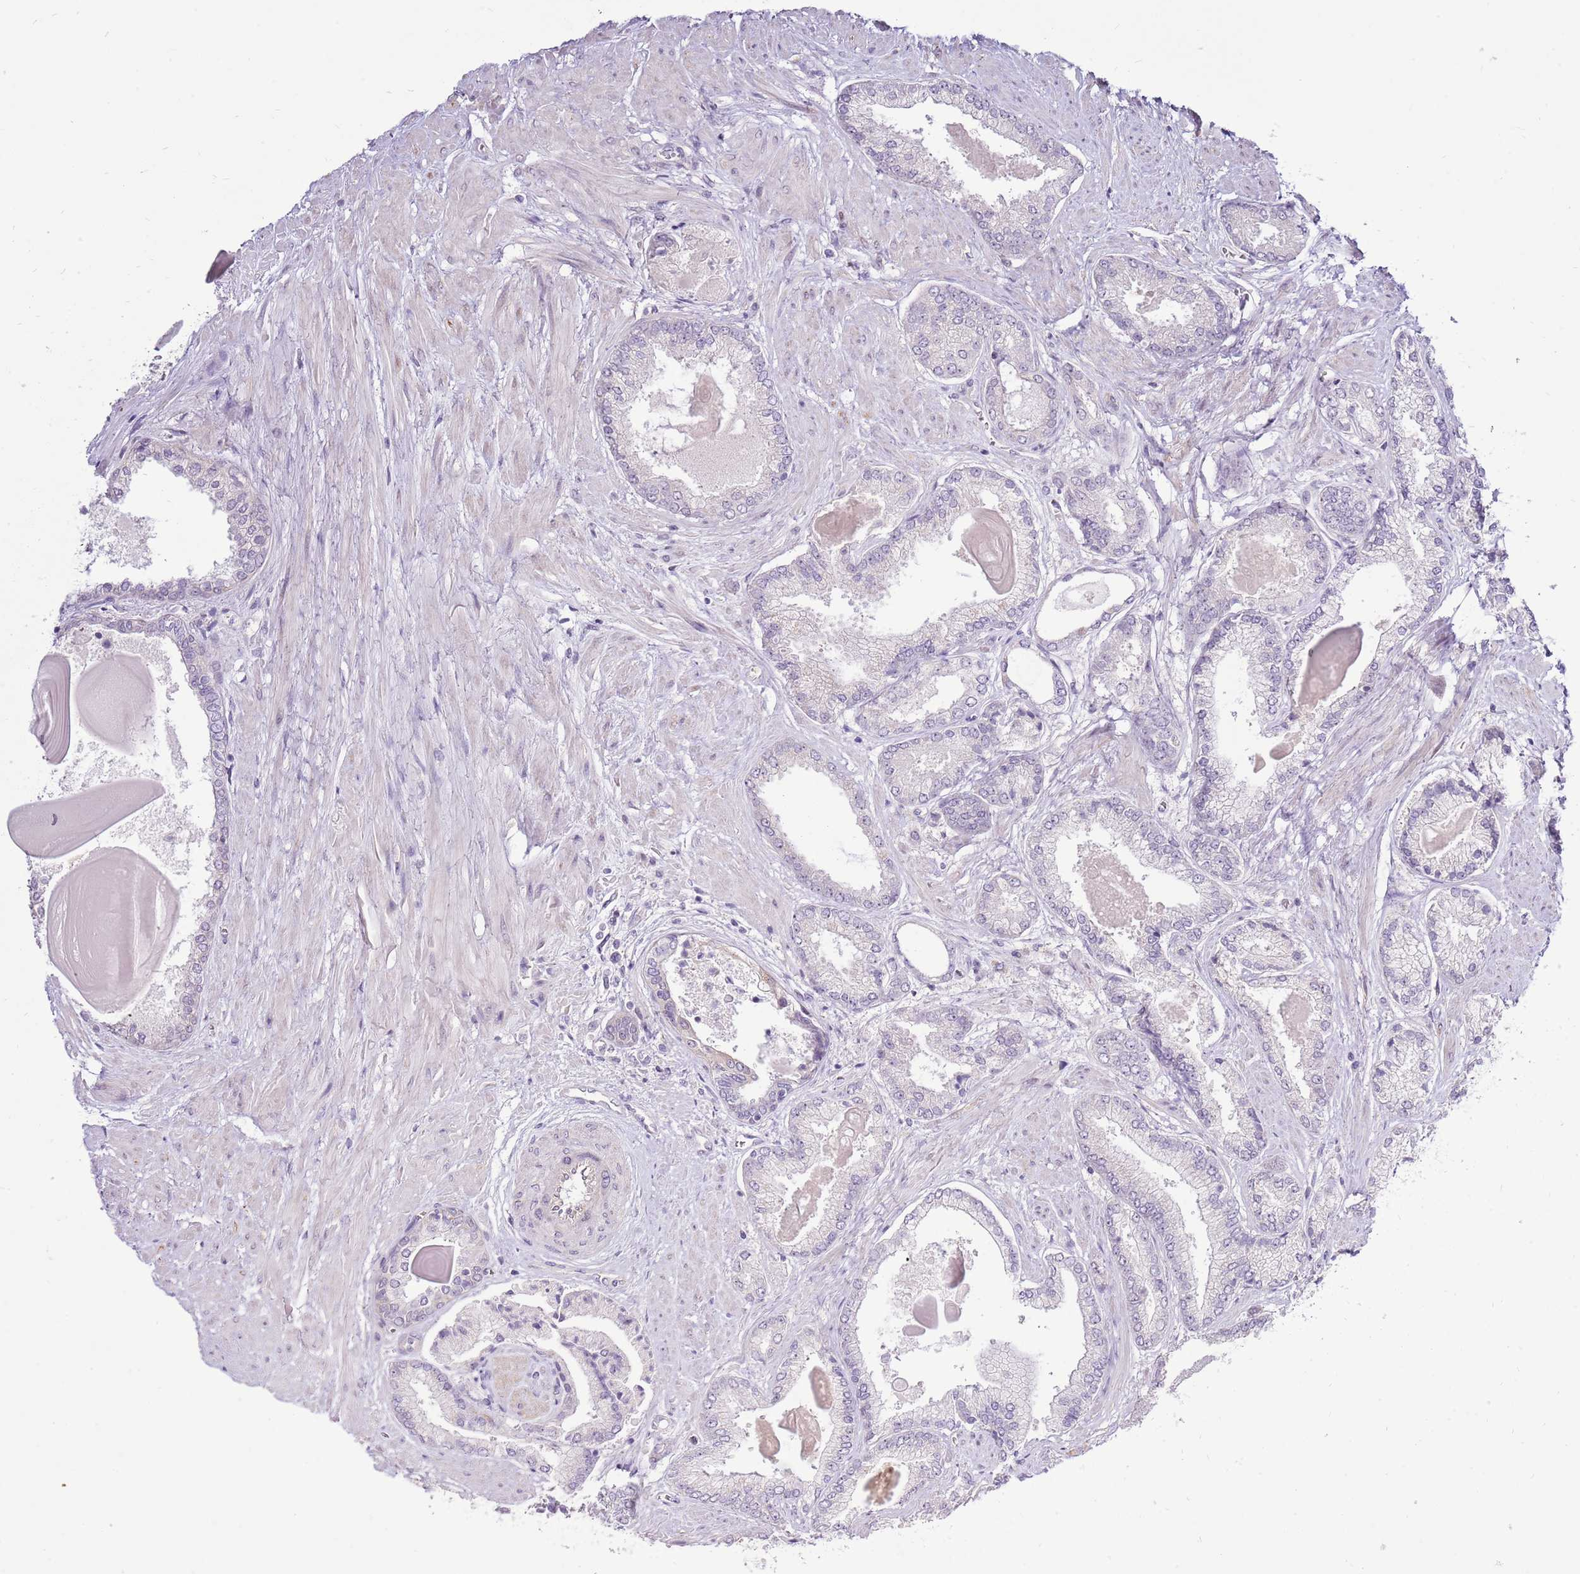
{"staining": {"intensity": "negative", "quantity": "none", "location": "none"}, "tissue": "prostate cancer", "cell_type": "Tumor cells", "image_type": "cancer", "snomed": [{"axis": "morphology", "description": "Adenocarcinoma, High grade"}, {"axis": "topography", "description": "Prostate"}], "caption": "Immunohistochemistry (IHC) of human prostate cancer (high-grade adenocarcinoma) reveals no expression in tumor cells.", "gene": "UGGT2", "patient": {"sex": "male", "age": 68}}